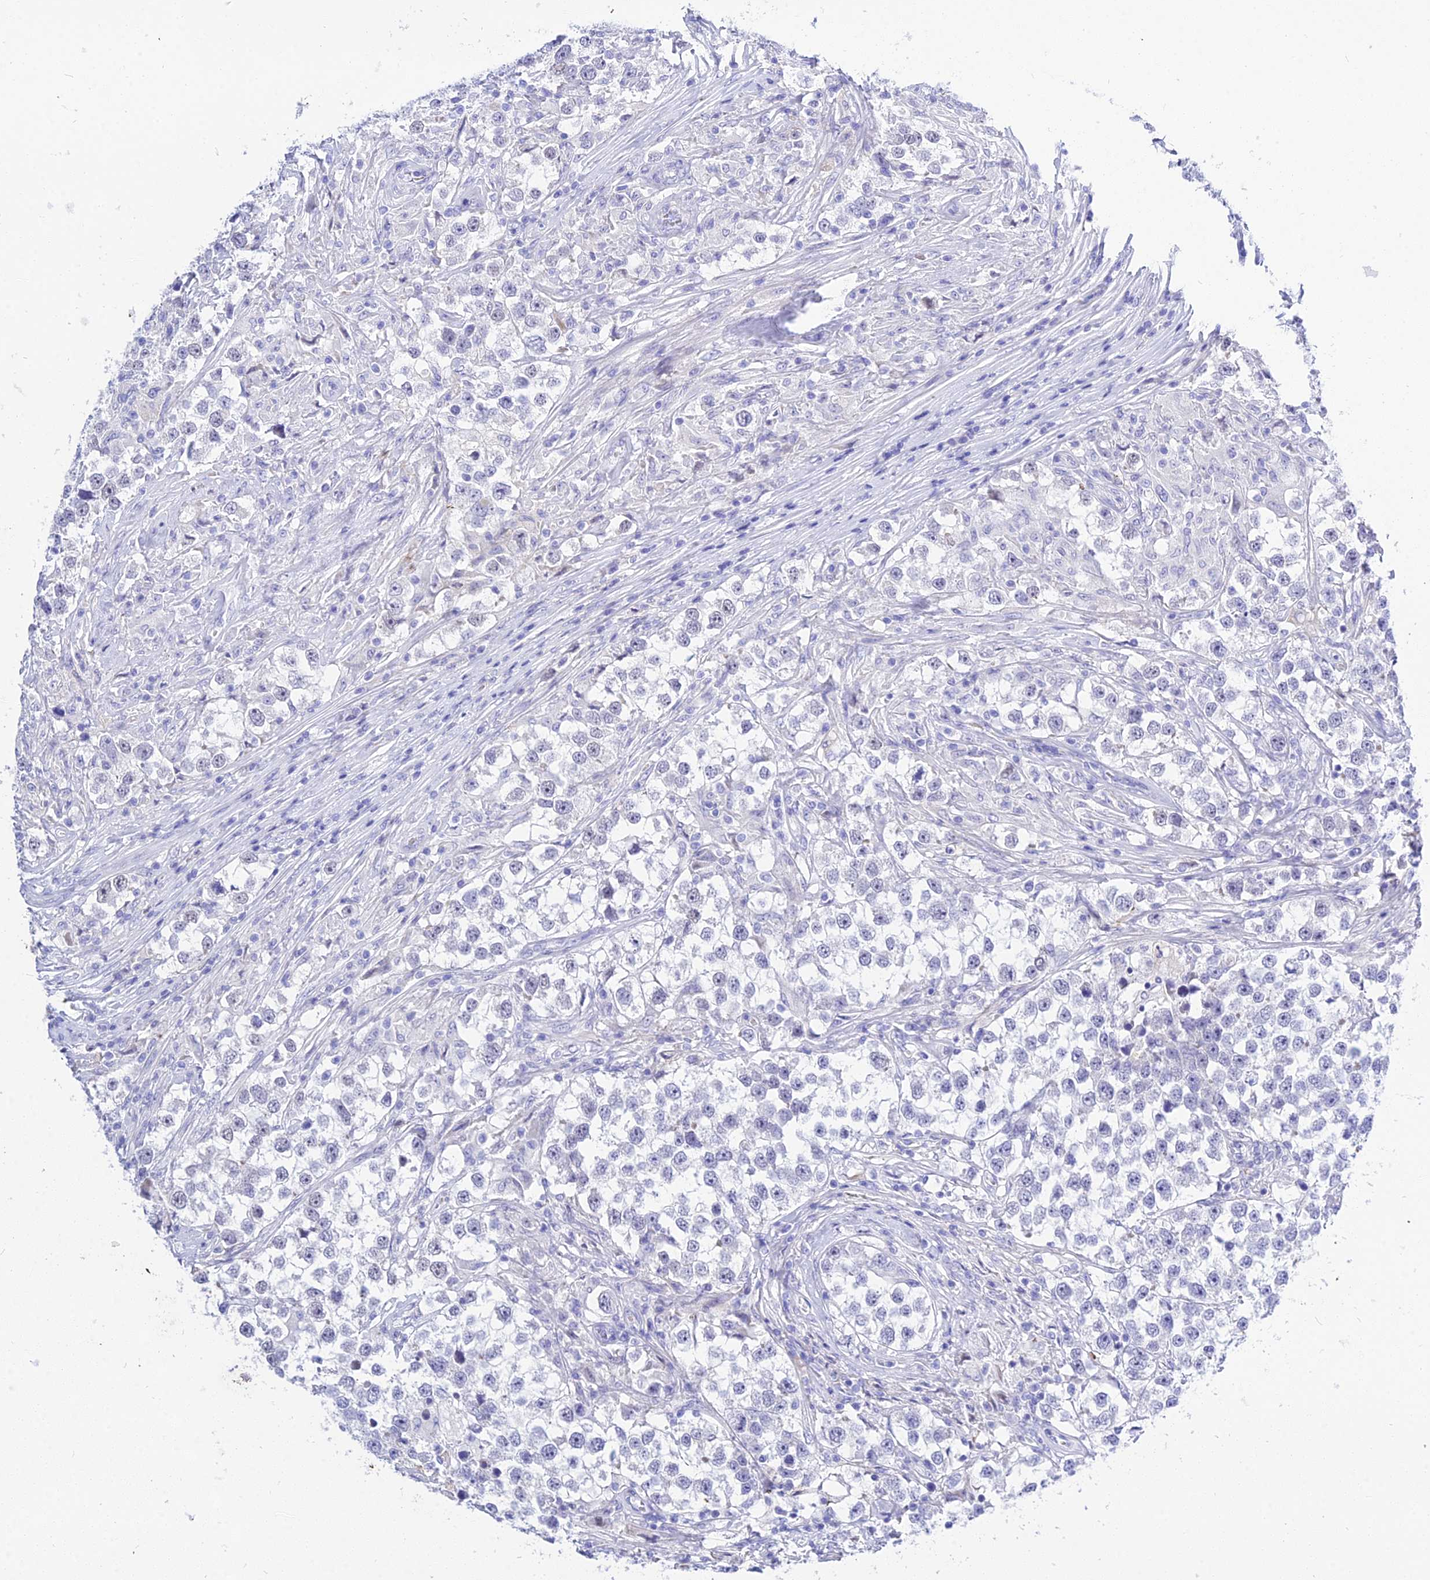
{"staining": {"intensity": "weak", "quantity": "<25%", "location": "nuclear"}, "tissue": "testis cancer", "cell_type": "Tumor cells", "image_type": "cancer", "snomed": [{"axis": "morphology", "description": "Seminoma, NOS"}, {"axis": "topography", "description": "Testis"}], "caption": "High magnification brightfield microscopy of seminoma (testis) stained with DAB (3,3'-diaminobenzidine) (brown) and counterstained with hematoxylin (blue): tumor cells show no significant positivity. (Brightfield microscopy of DAB immunohistochemistry (IHC) at high magnification).", "gene": "DEFB107A", "patient": {"sex": "male", "age": 46}}